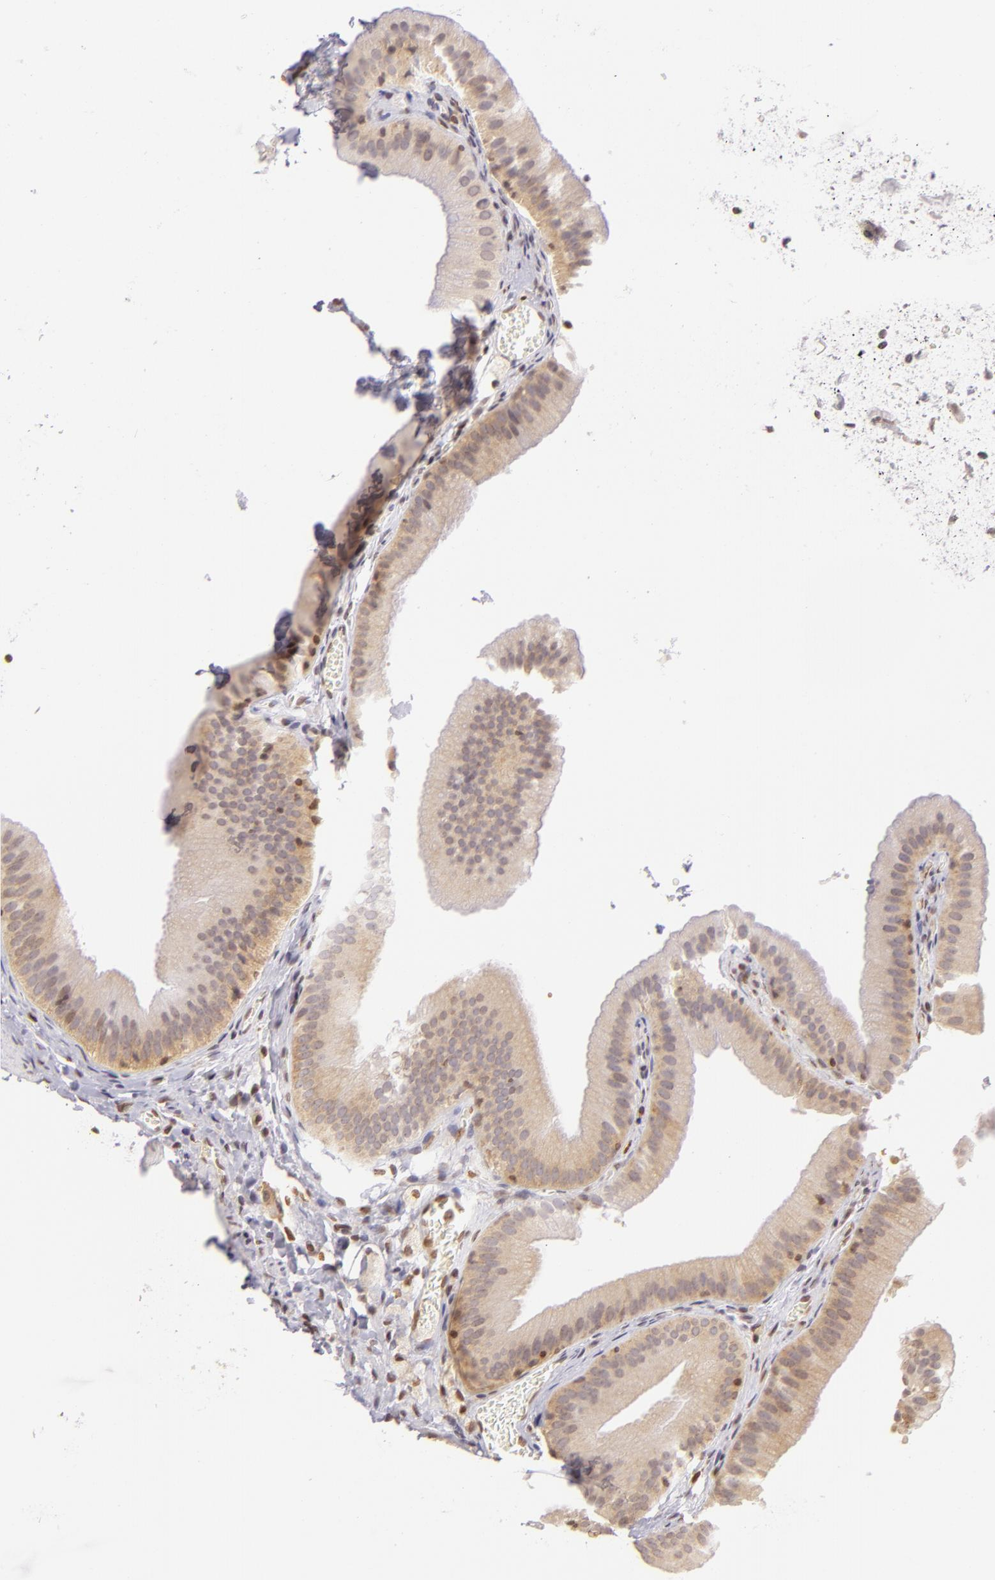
{"staining": {"intensity": "weak", "quantity": "25%-75%", "location": "cytoplasmic/membranous"}, "tissue": "gallbladder", "cell_type": "Glandular cells", "image_type": "normal", "snomed": [{"axis": "morphology", "description": "Normal tissue, NOS"}, {"axis": "topography", "description": "Gallbladder"}], "caption": "Gallbladder stained with a brown dye shows weak cytoplasmic/membranous positive staining in about 25%-75% of glandular cells.", "gene": "ENSG00000290315", "patient": {"sex": "female", "age": 24}}